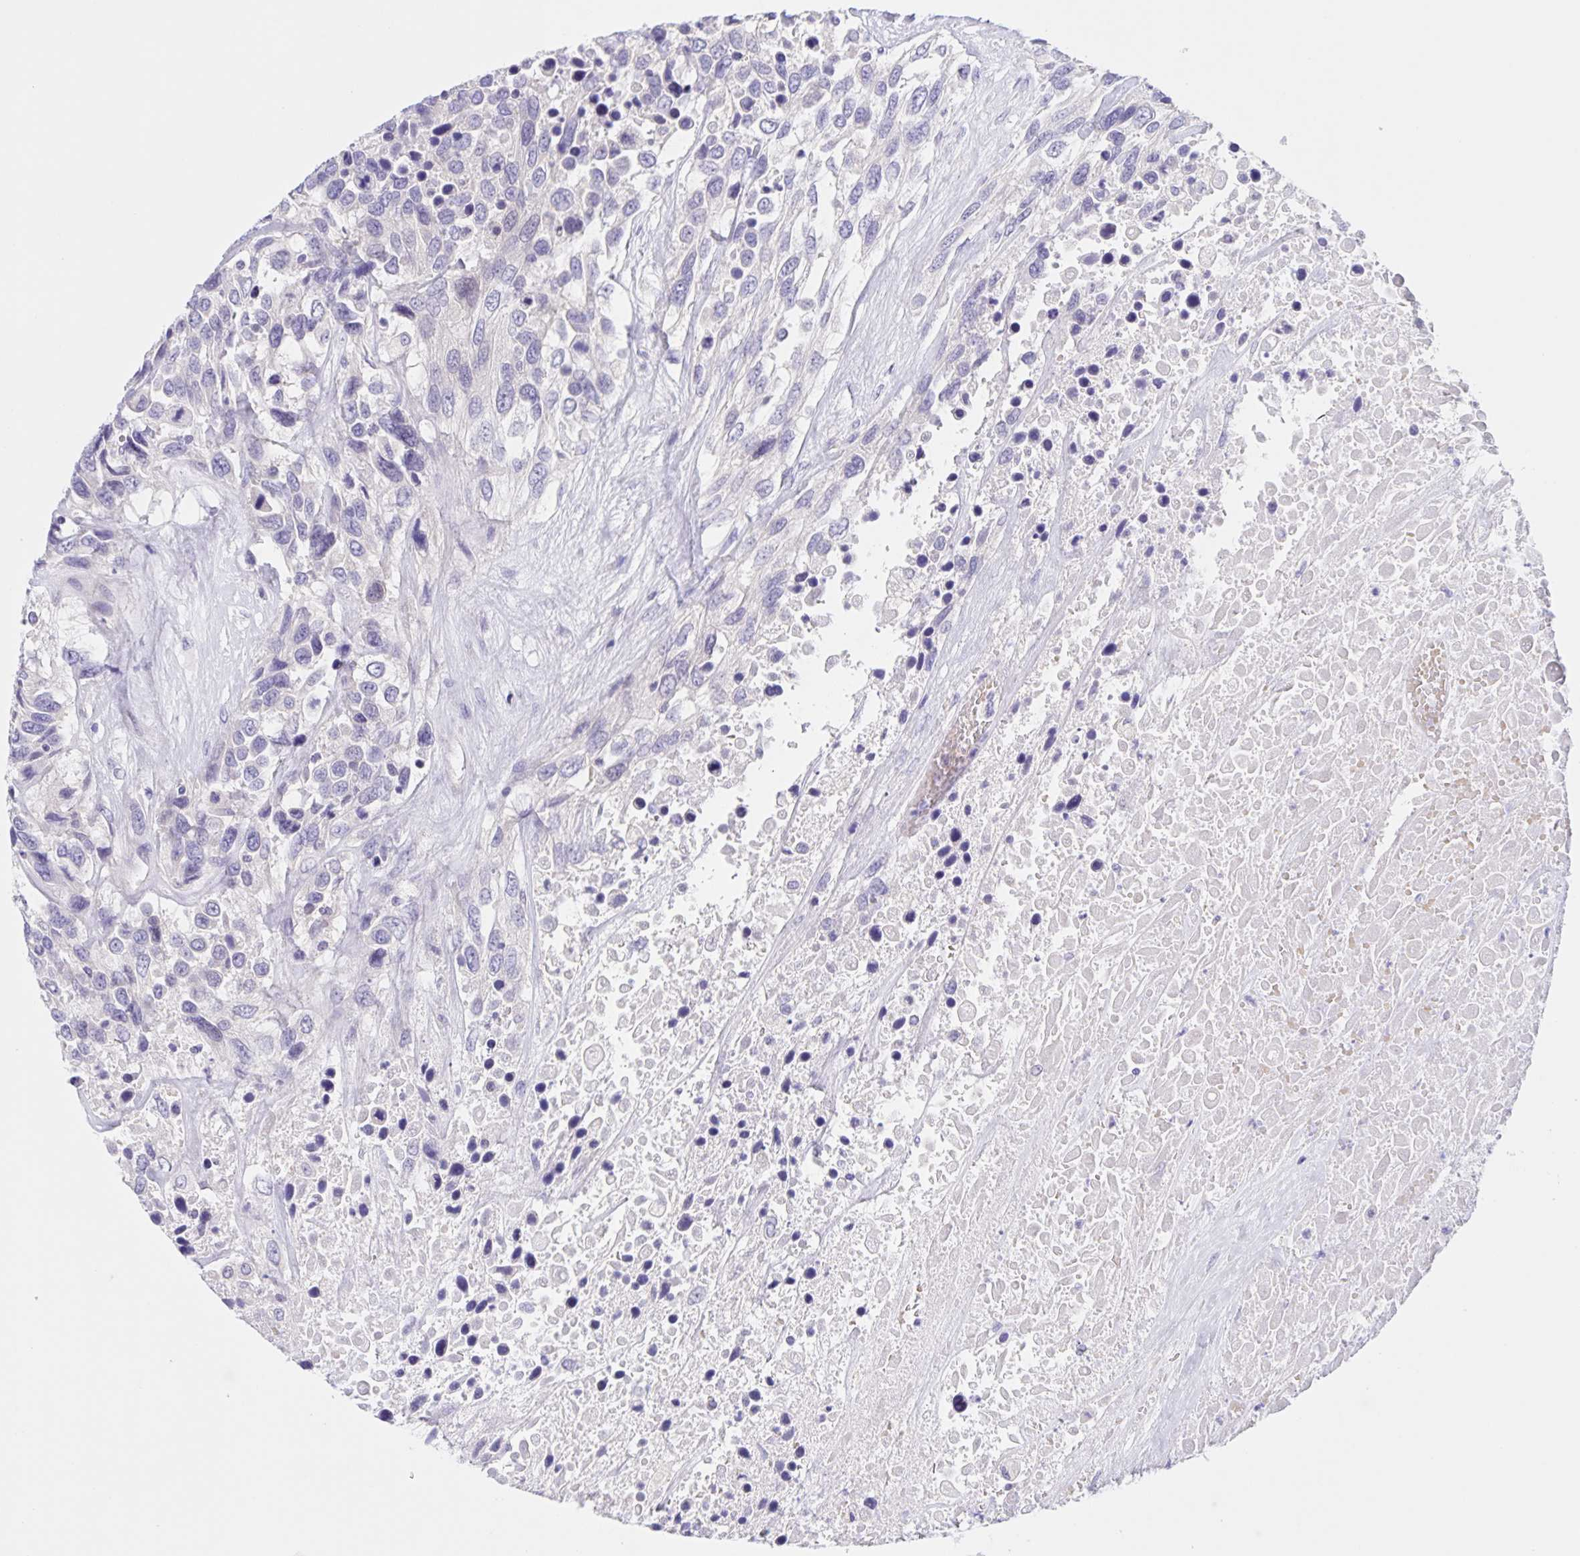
{"staining": {"intensity": "negative", "quantity": "none", "location": "none"}, "tissue": "urothelial cancer", "cell_type": "Tumor cells", "image_type": "cancer", "snomed": [{"axis": "morphology", "description": "Urothelial carcinoma, High grade"}, {"axis": "topography", "description": "Urinary bladder"}], "caption": "The image reveals no significant positivity in tumor cells of urothelial carcinoma (high-grade).", "gene": "DMGDH", "patient": {"sex": "female", "age": 70}}